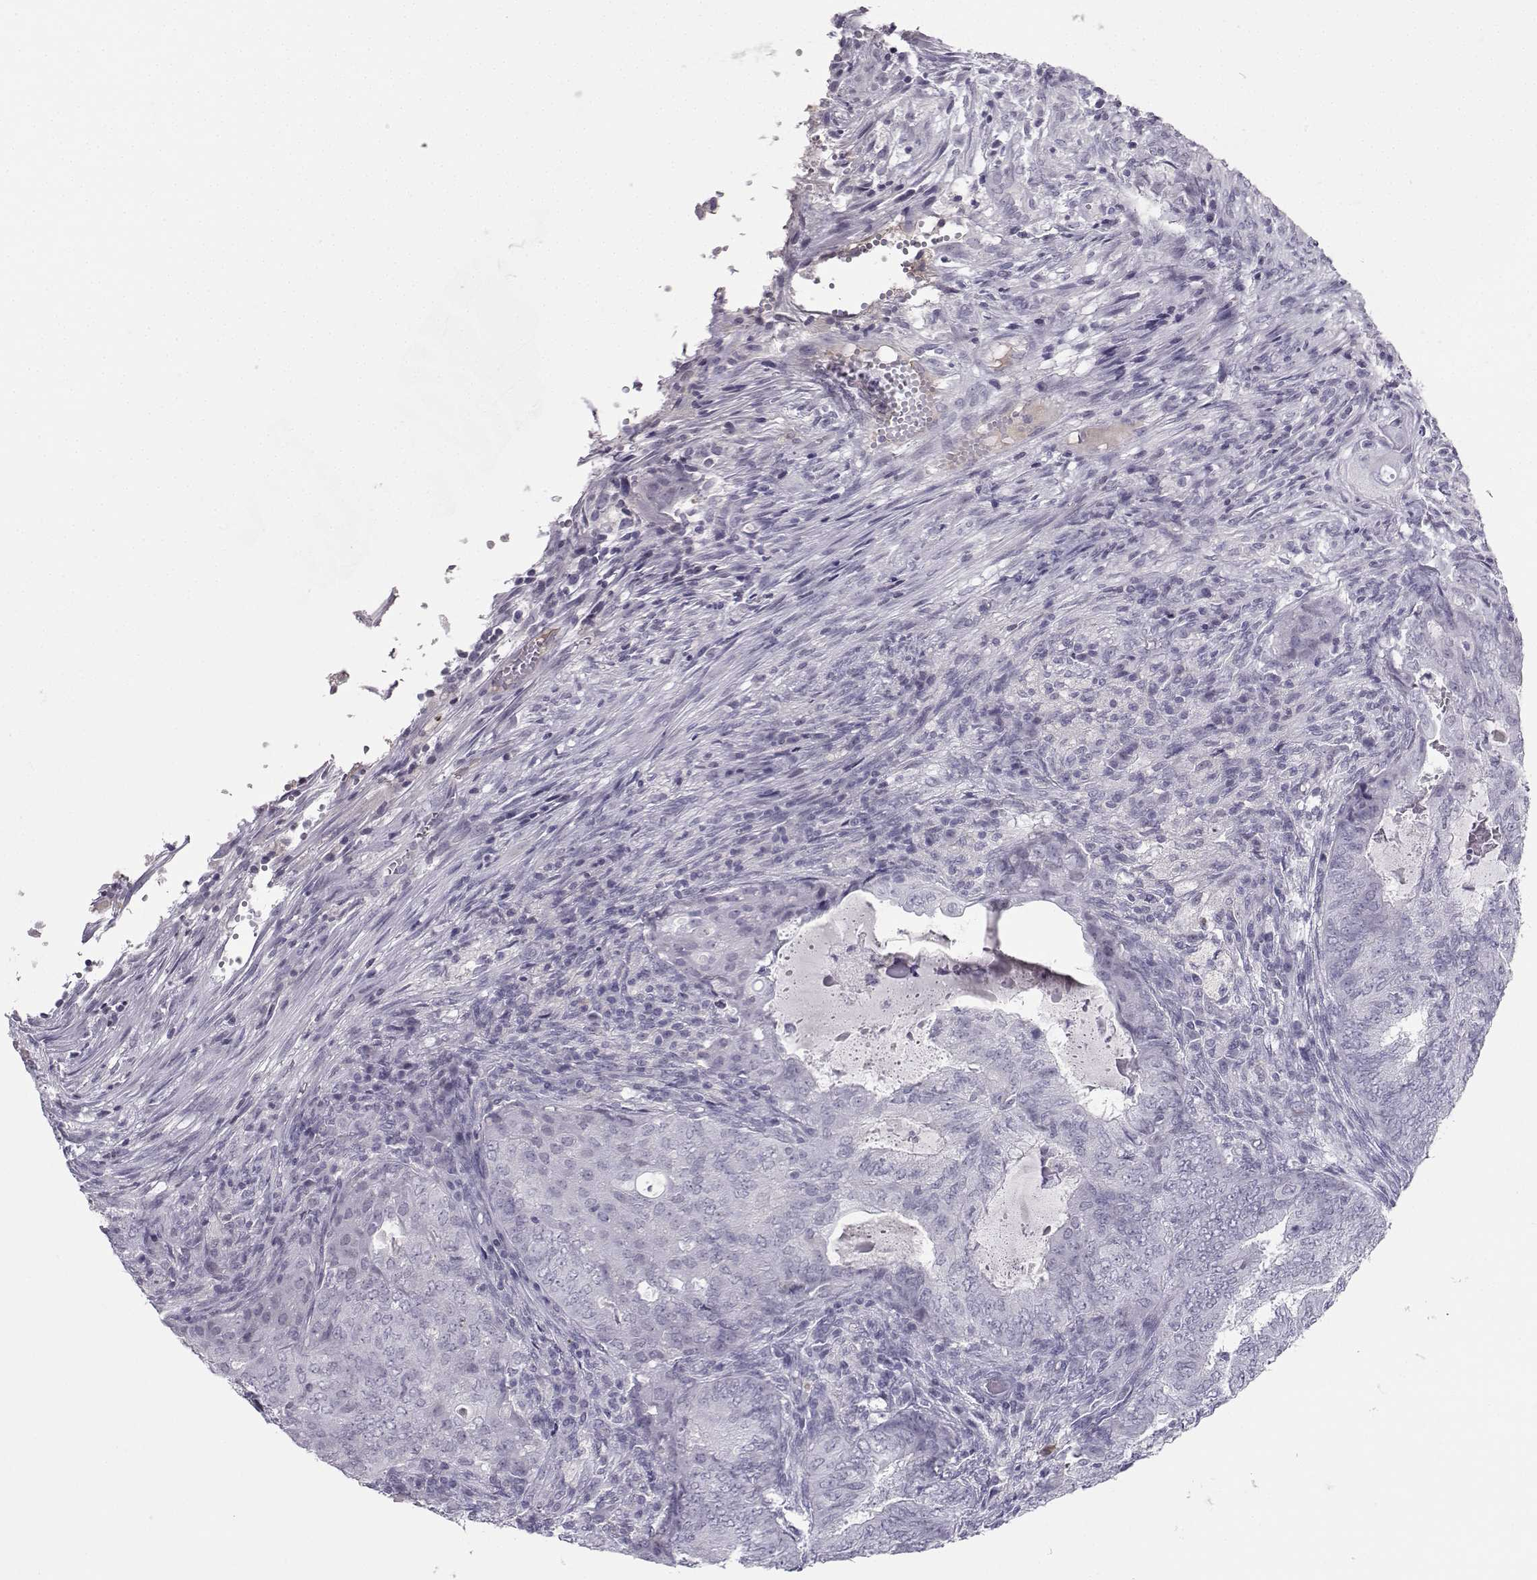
{"staining": {"intensity": "negative", "quantity": "none", "location": "none"}, "tissue": "endometrial cancer", "cell_type": "Tumor cells", "image_type": "cancer", "snomed": [{"axis": "morphology", "description": "Adenocarcinoma, NOS"}, {"axis": "topography", "description": "Endometrium"}], "caption": "Micrograph shows no significant protein positivity in tumor cells of endometrial cancer (adenocarcinoma).", "gene": "LHX1", "patient": {"sex": "female", "age": 62}}